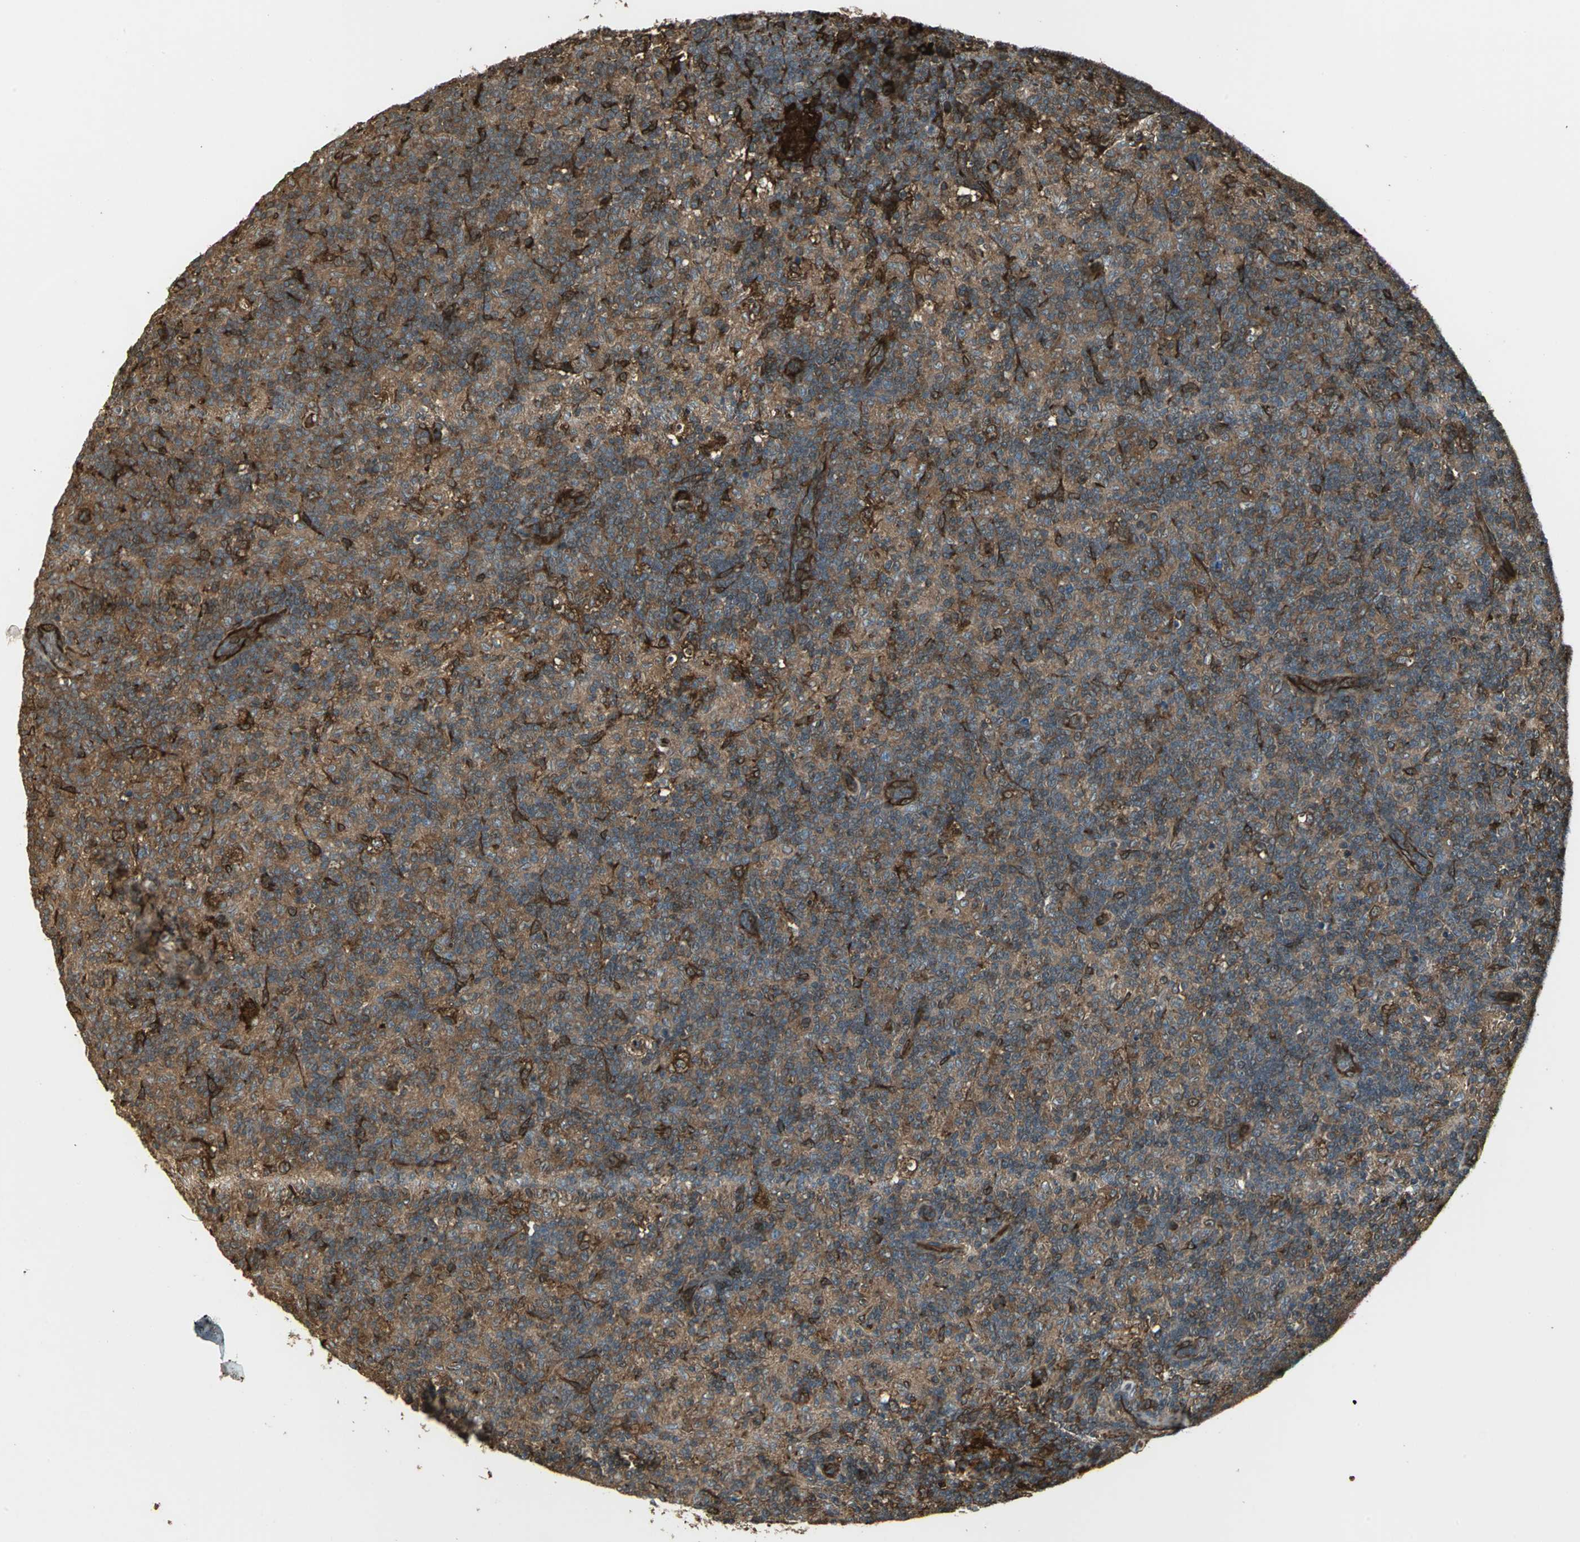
{"staining": {"intensity": "moderate", "quantity": ">75%", "location": "cytoplasmic/membranous"}, "tissue": "lymph node", "cell_type": "Germinal center cells", "image_type": "normal", "snomed": [{"axis": "morphology", "description": "Normal tissue, NOS"}, {"axis": "morphology", "description": "Inflammation, NOS"}, {"axis": "topography", "description": "Lymph node"}], "caption": "Germinal center cells show moderate cytoplasmic/membranous staining in about >75% of cells in benign lymph node.", "gene": "PRXL2B", "patient": {"sex": "male", "age": 55}}